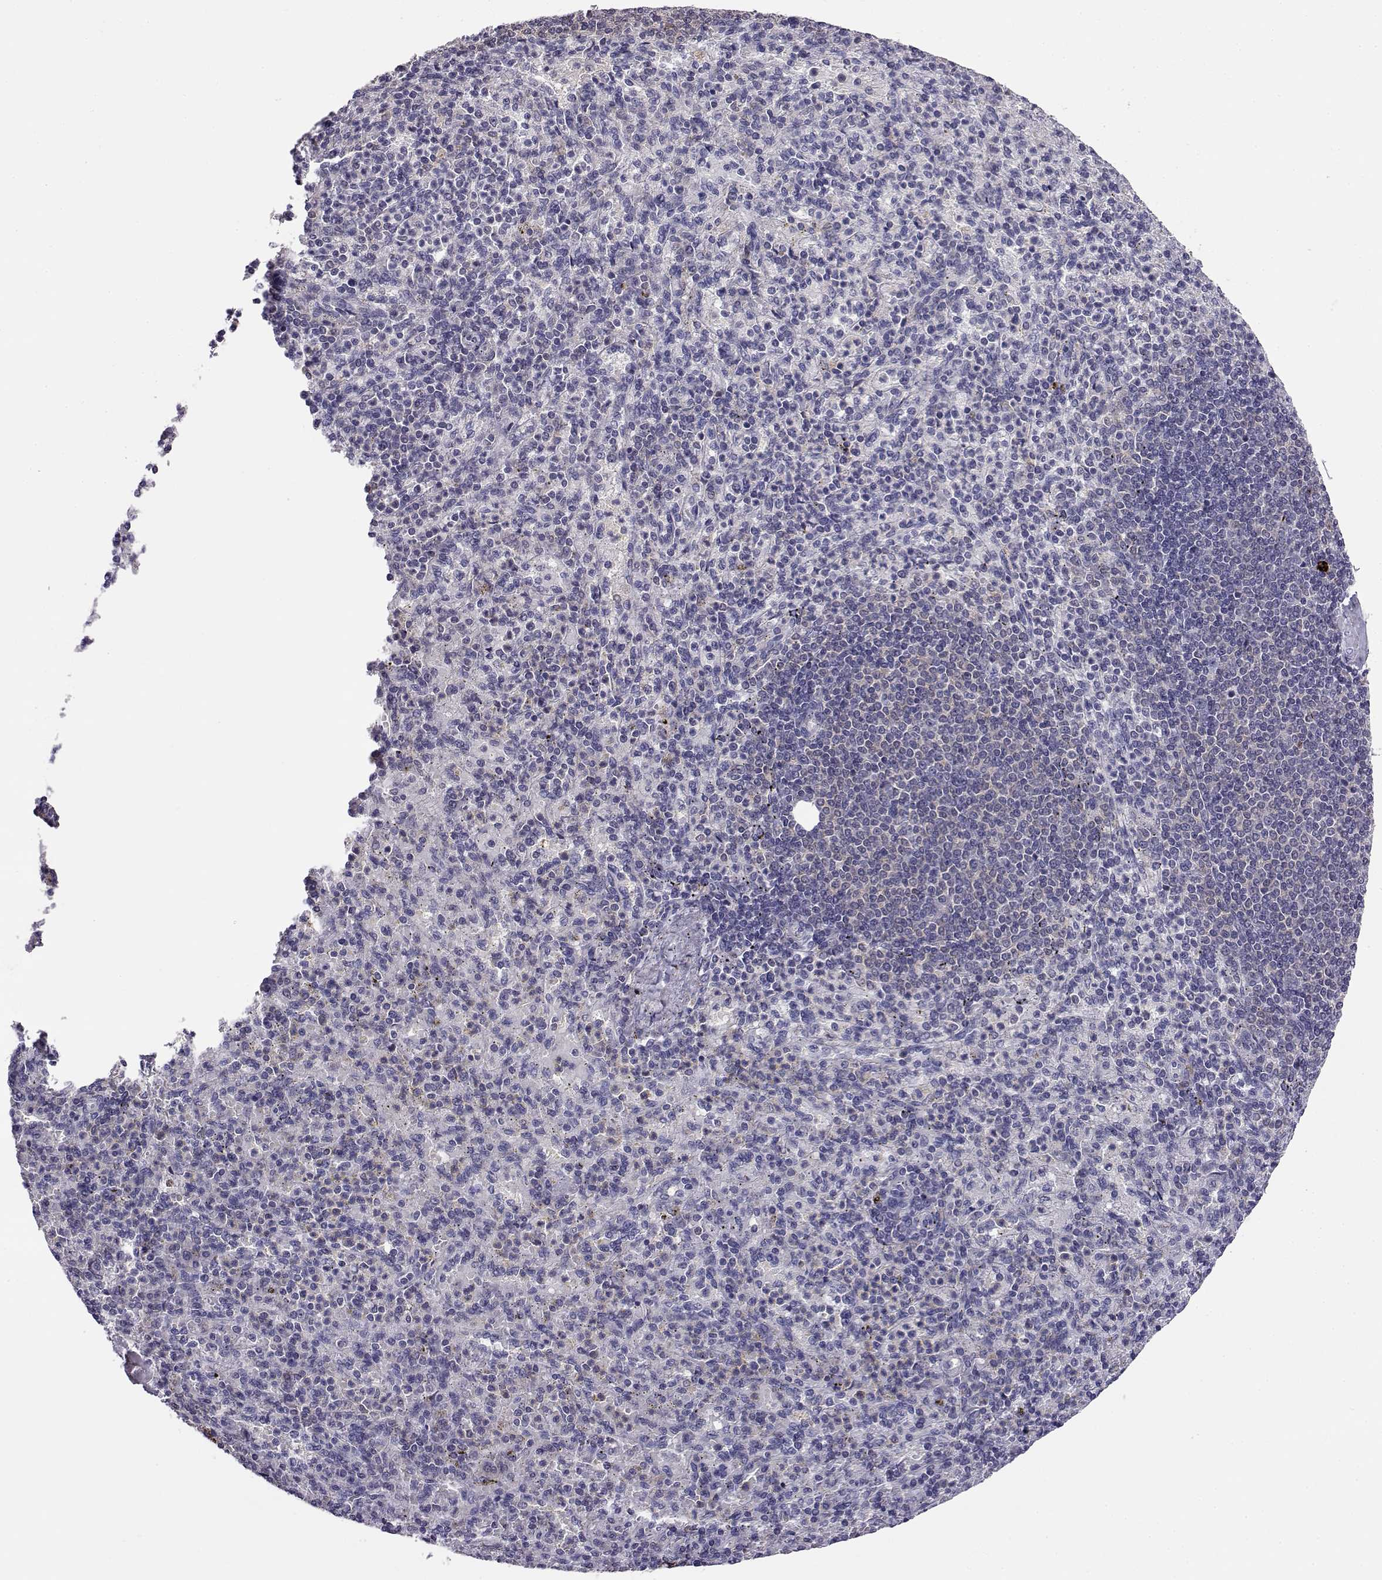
{"staining": {"intensity": "negative", "quantity": "none", "location": "none"}, "tissue": "spleen", "cell_type": "Cells in red pulp", "image_type": "normal", "snomed": [{"axis": "morphology", "description": "Normal tissue, NOS"}, {"axis": "topography", "description": "Spleen"}], "caption": "High power microscopy image of an IHC image of unremarkable spleen, revealing no significant positivity in cells in red pulp.", "gene": "AKR1B1", "patient": {"sex": "female", "age": 74}}